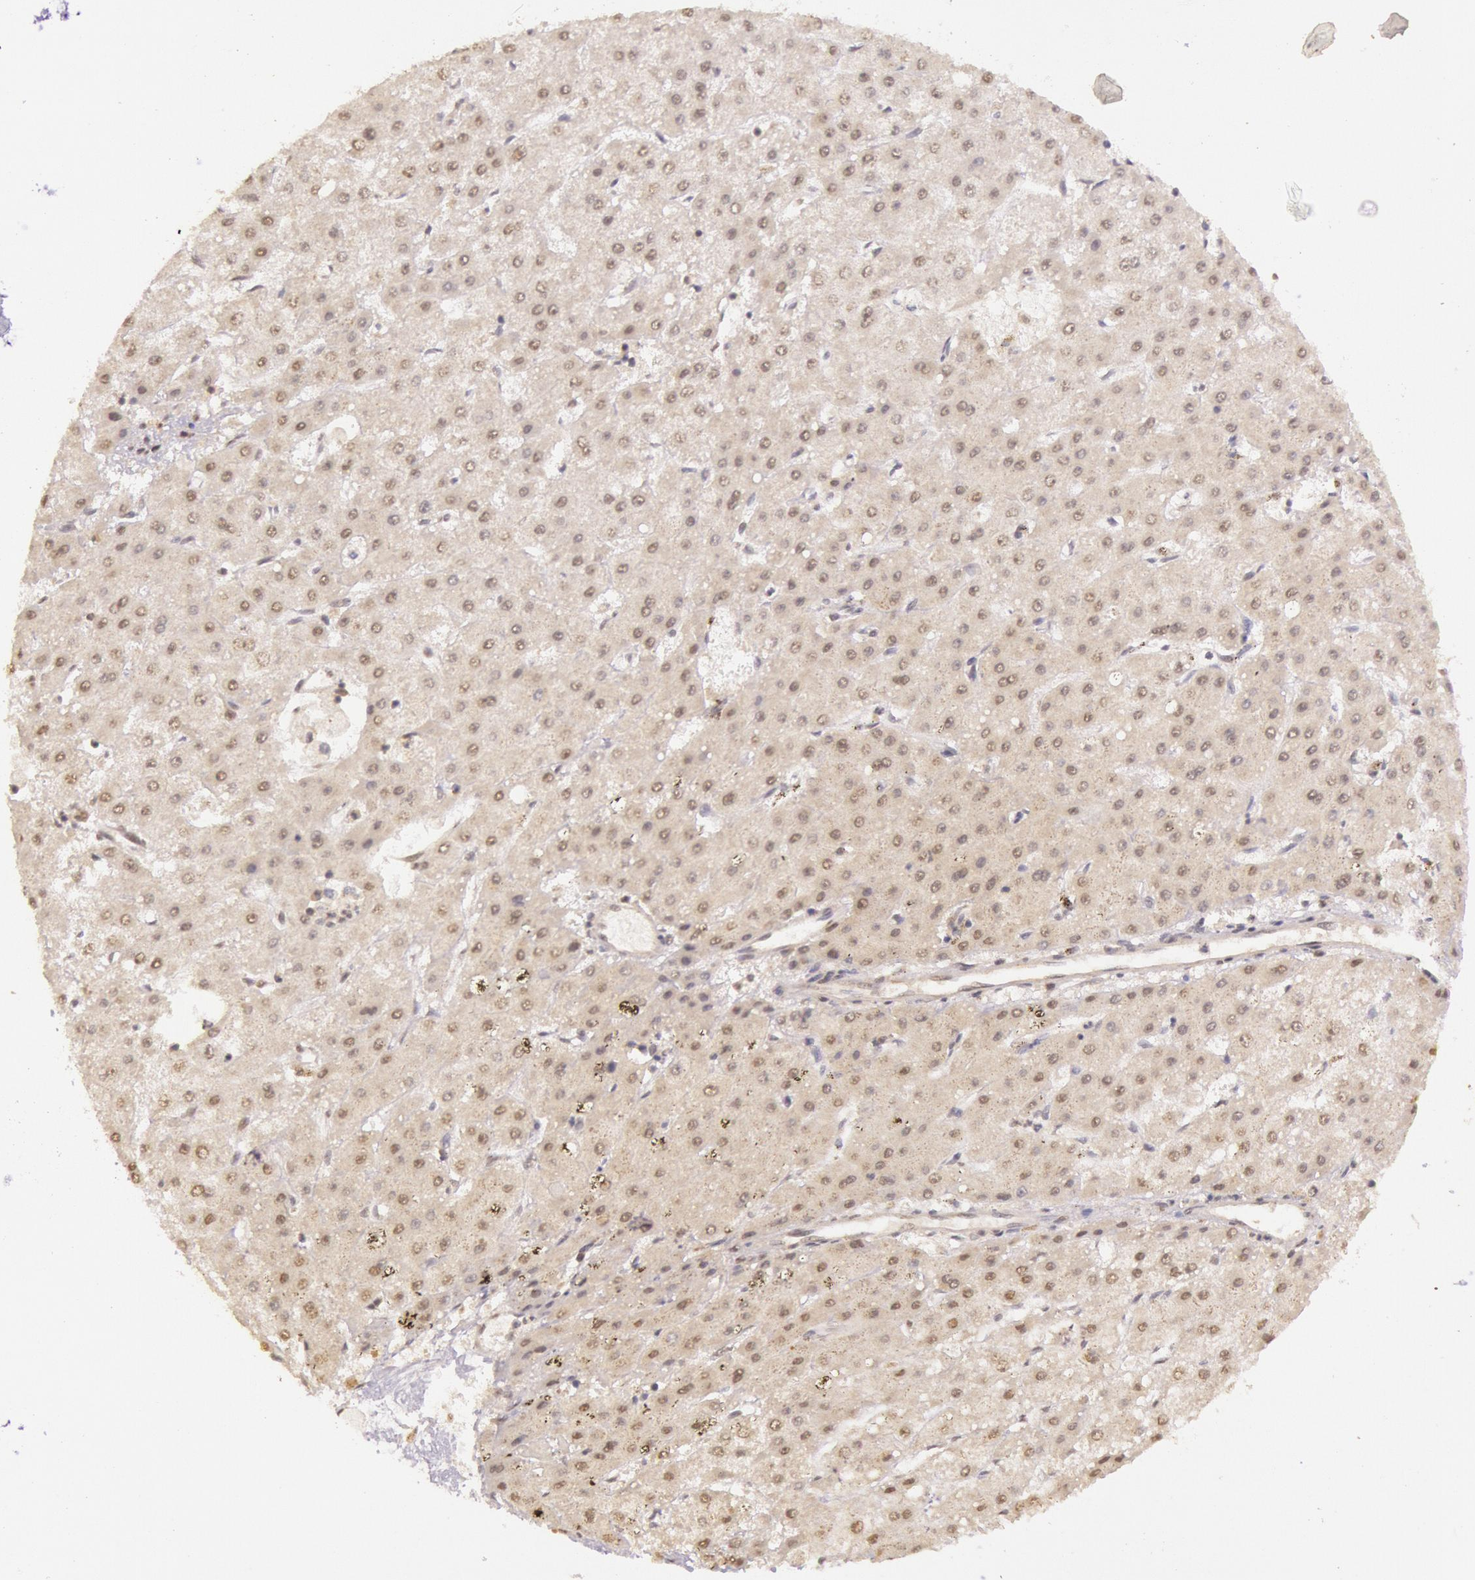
{"staining": {"intensity": "weak", "quantity": ">75%", "location": "cytoplasmic/membranous,nuclear"}, "tissue": "liver cancer", "cell_type": "Tumor cells", "image_type": "cancer", "snomed": [{"axis": "morphology", "description": "Carcinoma, Hepatocellular, NOS"}, {"axis": "topography", "description": "Liver"}], "caption": "Protein expression analysis of human liver cancer (hepatocellular carcinoma) reveals weak cytoplasmic/membranous and nuclear expression in approximately >75% of tumor cells.", "gene": "RTL10", "patient": {"sex": "female", "age": 52}}